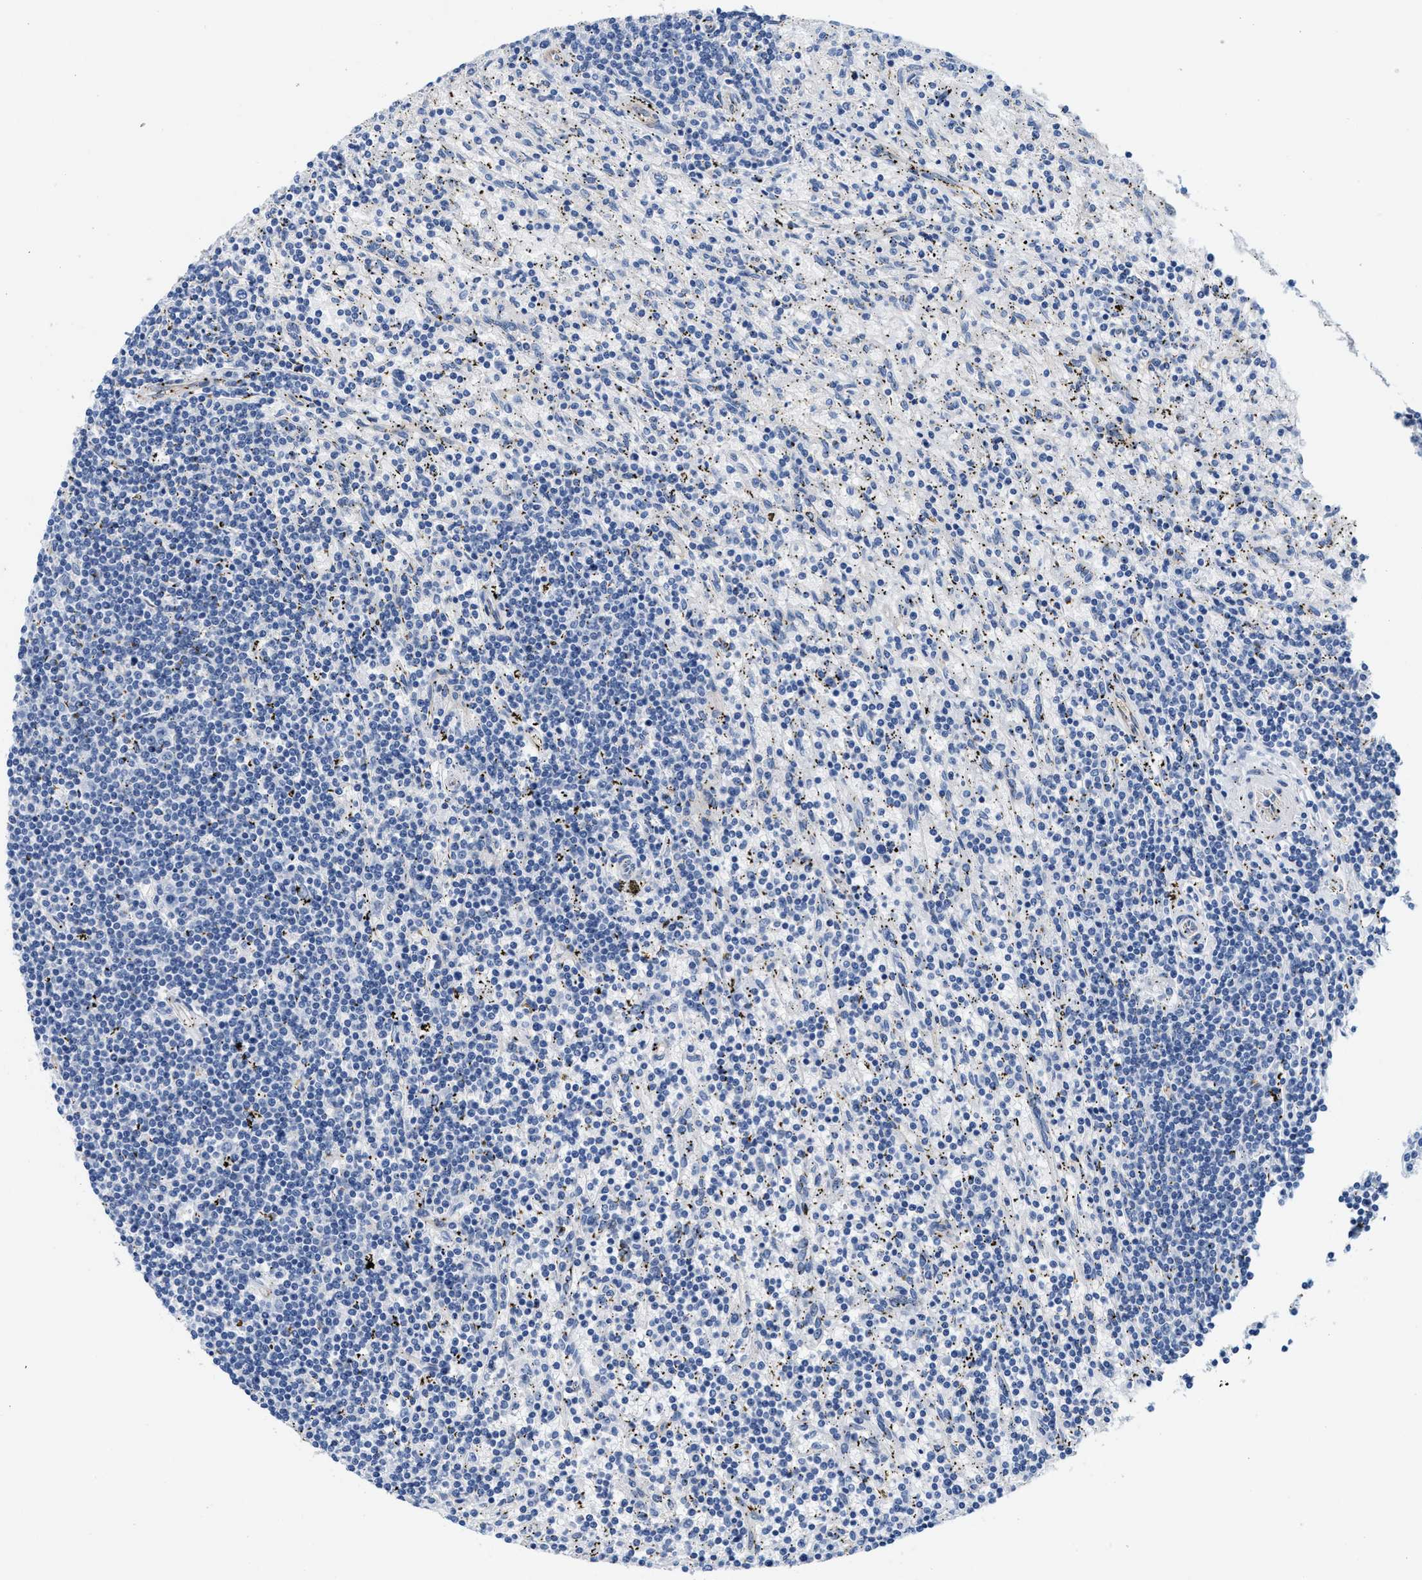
{"staining": {"intensity": "negative", "quantity": "none", "location": "none"}, "tissue": "lymphoma", "cell_type": "Tumor cells", "image_type": "cancer", "snomed": [{"axis": "morphology", "description": "Malignant lymphoma, non-Hodgkin's type, Low grade"}, {"axis": "topography", "description": "Spleen"}], "caption": "Lymphoma was stained to show a protein in brown. There is no significant expression in tumor cells.", "gene": "DSCAM", "patient": {"sex": "male", "age": 76}}